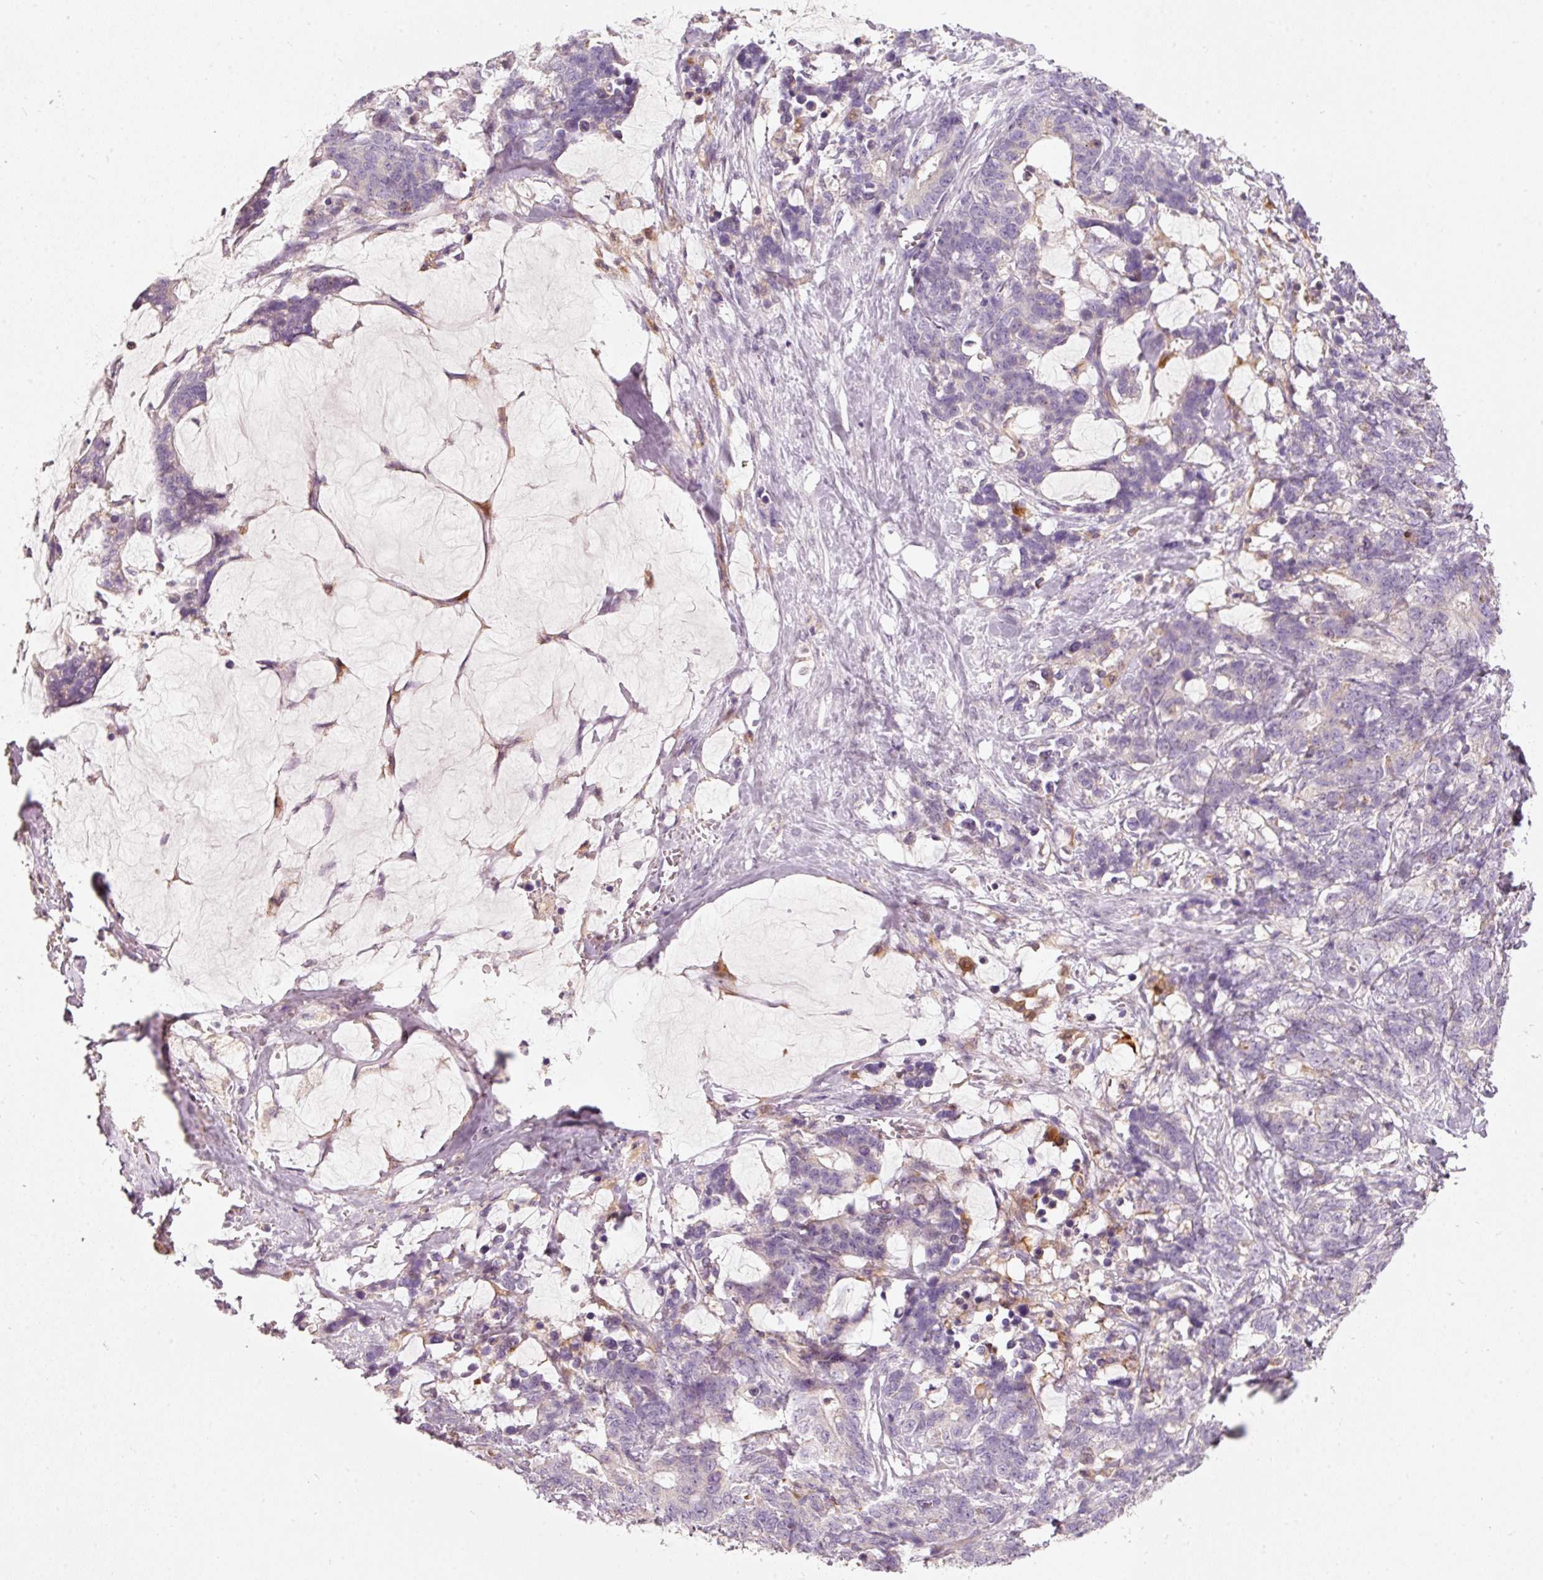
{"staining": {"intensity": "negative", "quantity": "none", "location": "none"}, "tissue": "stomach cancer", "cell_type": "Tumor cells", "image_type": "cancer", "snomed": [{"axis": "morphology", "description": "Normal tissue, NOS"}, {"axis": "morphology", "description": "Adenocarcinoma, NOS"}, {"axis": "topography", "description": "Stomach"}], "caption": "High power microscopy photomicrograph of an IHC histopathology image of stomach cancer, revealing no significant staining in tumor cells.", "gene": "KLHL21", "patient": {"sex": "female", "age": 64}}